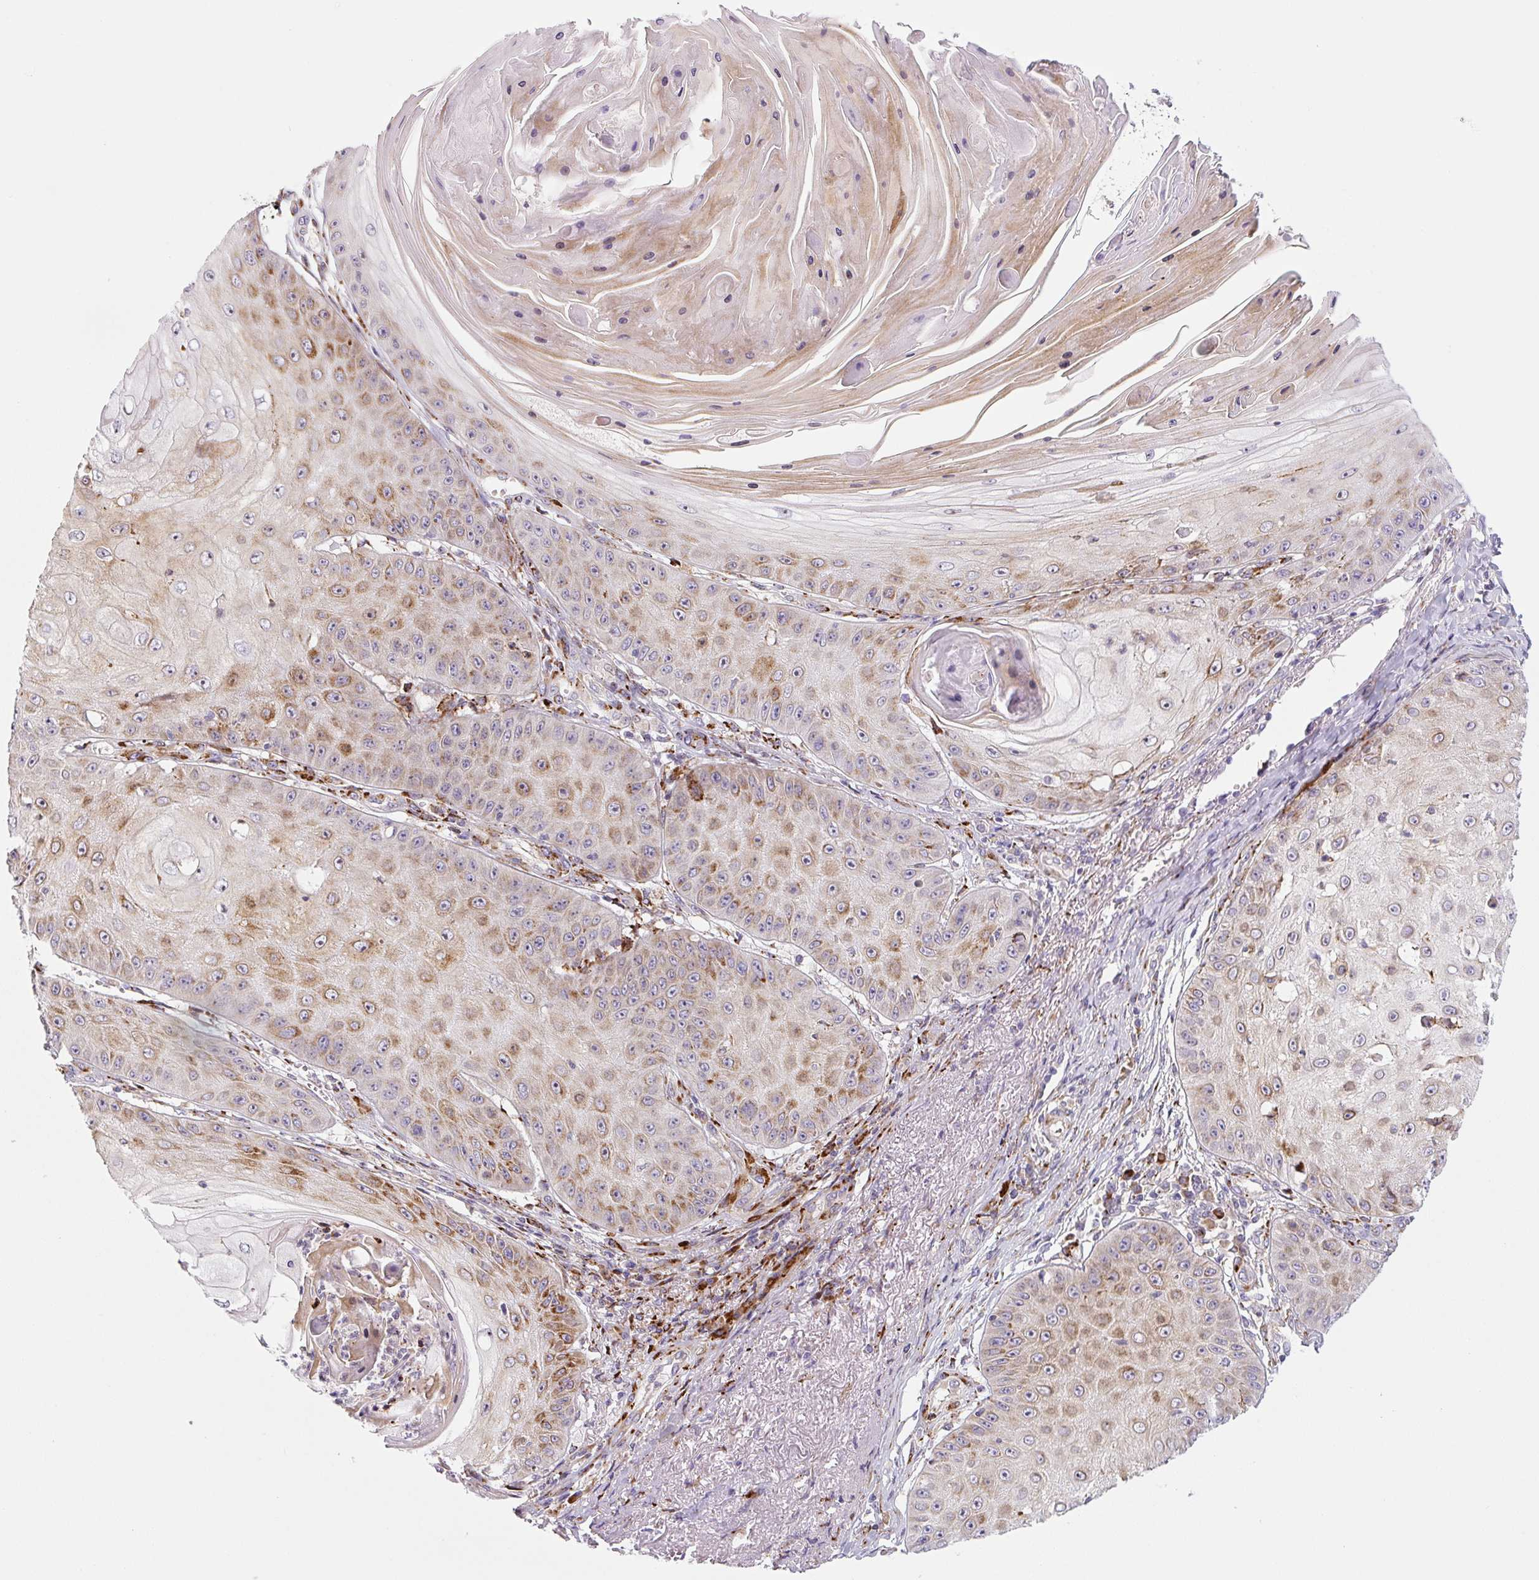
{"staining": {"intensity": "moderate", "quantity": "25%-75%", "location": "cytoplasmic/membranous"}, "tissue": "skin cancer", "cell_type": "Tumor cells", "image_type": "cancer", "snomed": [{"axis": "morphology", "description": "Squamous cell carcinoma, NOS"}, {"axis": "topography", "description": "Skin"}], "caption": "Moderate cytoplasmic/membranous positivity for a protein is seen in approximately 25%-75% of tumor cells of skin squamous cell carcinoma using IHC.", "gene": "DISP3", "patient": {"sex": "male", "age": 70}}